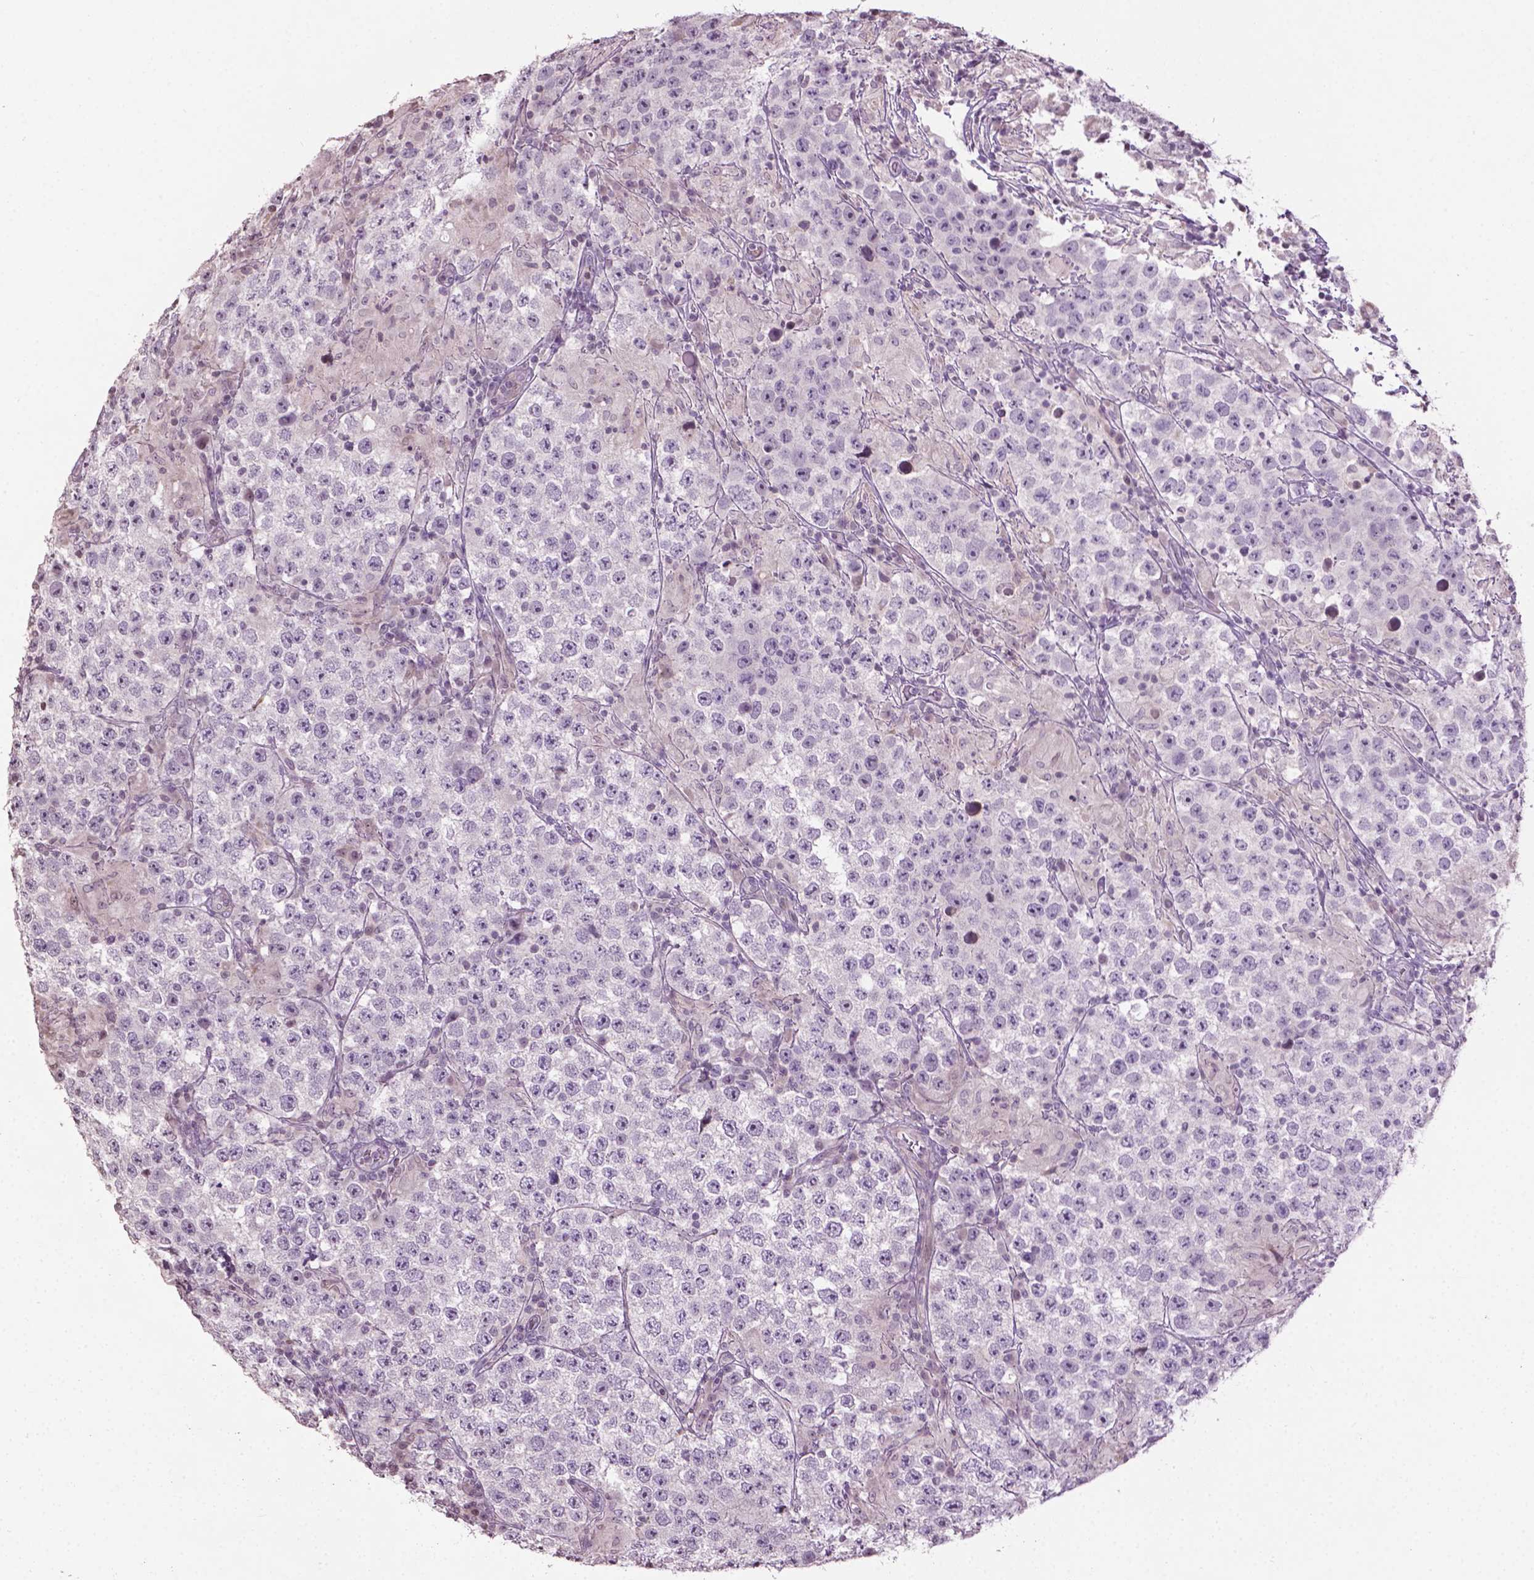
{"staining": {"intensity": "negative", "quantity": "none", "location": "none"}, "tissue": "testis cancer", "cell_type": "Tumor cells", "image_type": "cancer", "snomed": [{"axis": "morphology", "description": "Seminoma, NOS"}, {"axis": "morphology", "description": "Carcinoma, Embryonal, NOS"}, {"axis": "topography", "description": "Testis"}], "caption": "A photomicrograph of human testis cancer (embryonal carcinoma) is negative for staining in tumor cells.", "gene": "NTNG2", "patient": {"sex": "male", "age": 41}}